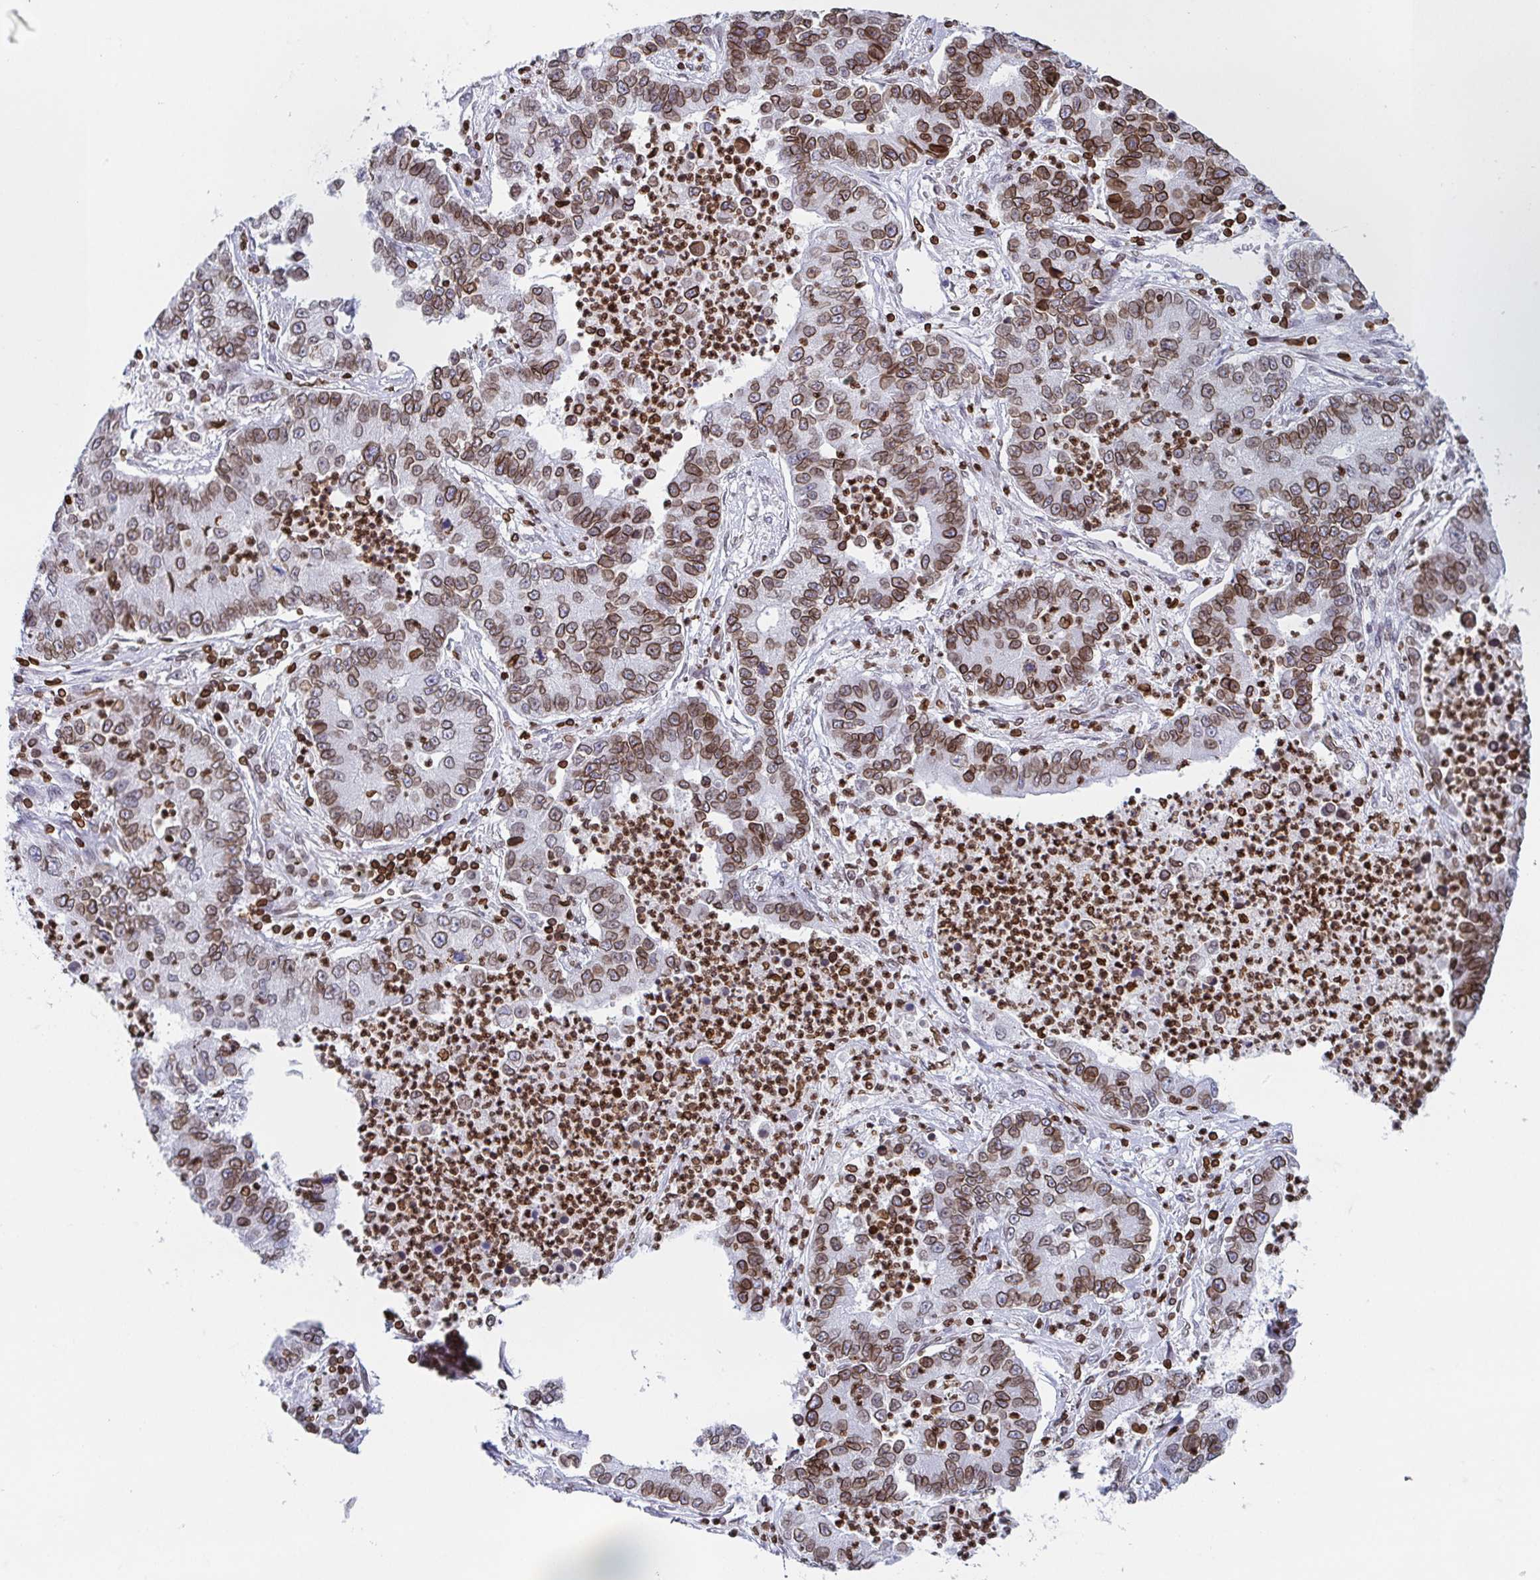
{"staining": {"intensity": "moderate", "quantity": ">75%", "location": "cytoplasmic/membranous,nuclear"}, "tissue": "lung cancer", "cell_type": "Tumor cells", "image_type": "cancer", "snomed": [{"axis": "morphology", "description": "Adenocarcinoma, NOS"}, {"axis": "topography", "description": "Lung"}], "caption": "Lung cancer (adenocarcinoma) stained for a protein (brown) reveals moderate cytoplasmic/membranous and nuclear positive expression in approximately >75% of tumor cells.", "gene": "BTBD7", "patient": {"sex": "female", "age": 57}}